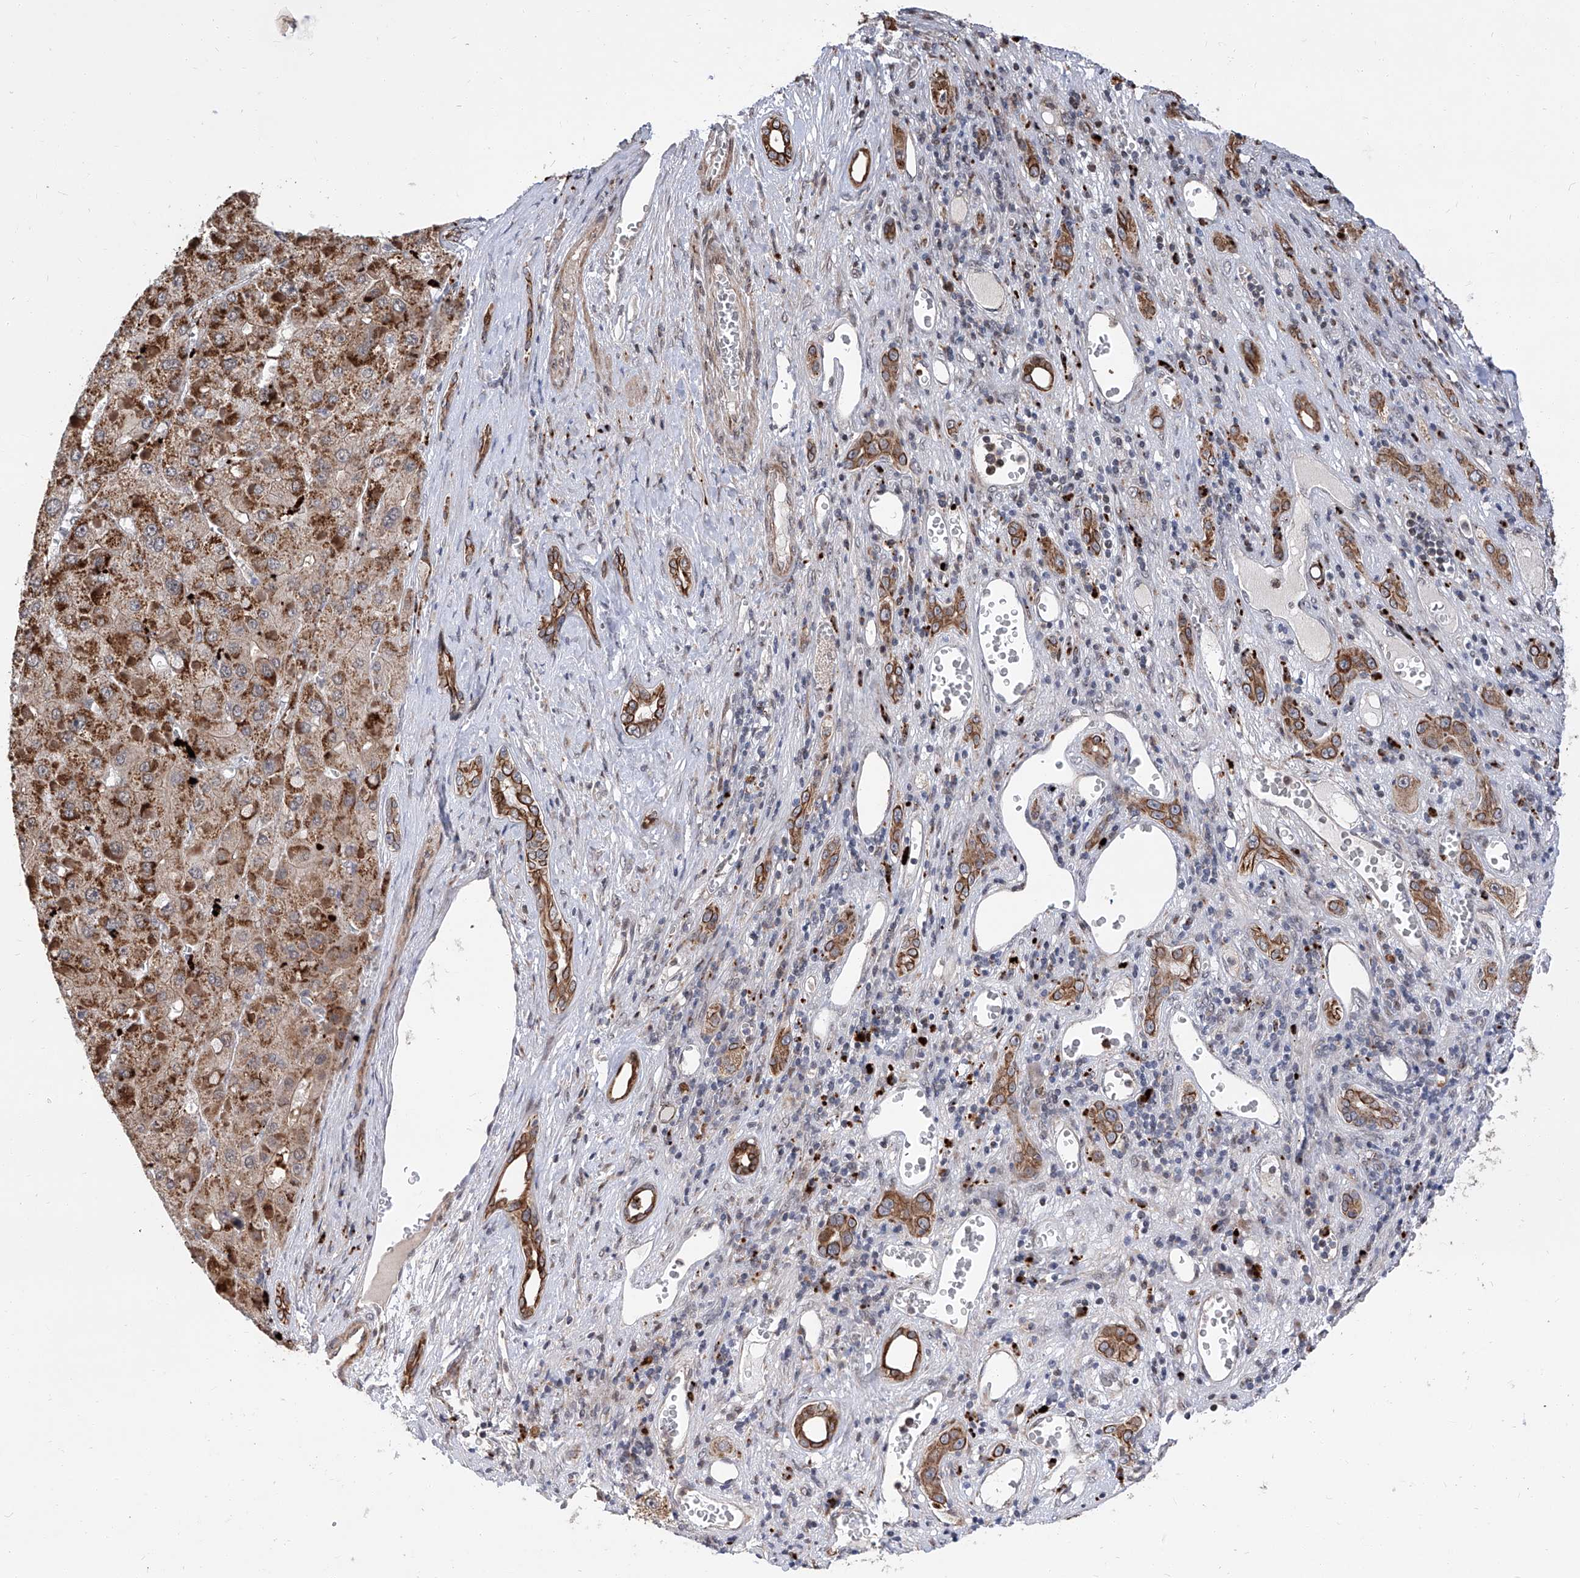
{"staining": {"intensity": "moderate", "quantity": ">75%", "location": "cytoplasmic/membranous"}, "tissue": "liver cancer", "cell_type": "Tumor cells", "image_type": "cancer", "snomed": [{"axis": "morphology", "description": "Carcinoma, Hepatocellular, NOS"}, {"axis": "topography", "description": "Liver"}], "caption": "Immunohistochemistry (DAB) staining of human liver cancer (hepatocellular carcinoma) exhibits moderate cytoplasmic/membranous protein staining in about >75% of tumor cells.", "gene": "FARP2", "patient": {"sex": "female", "age": 73}}